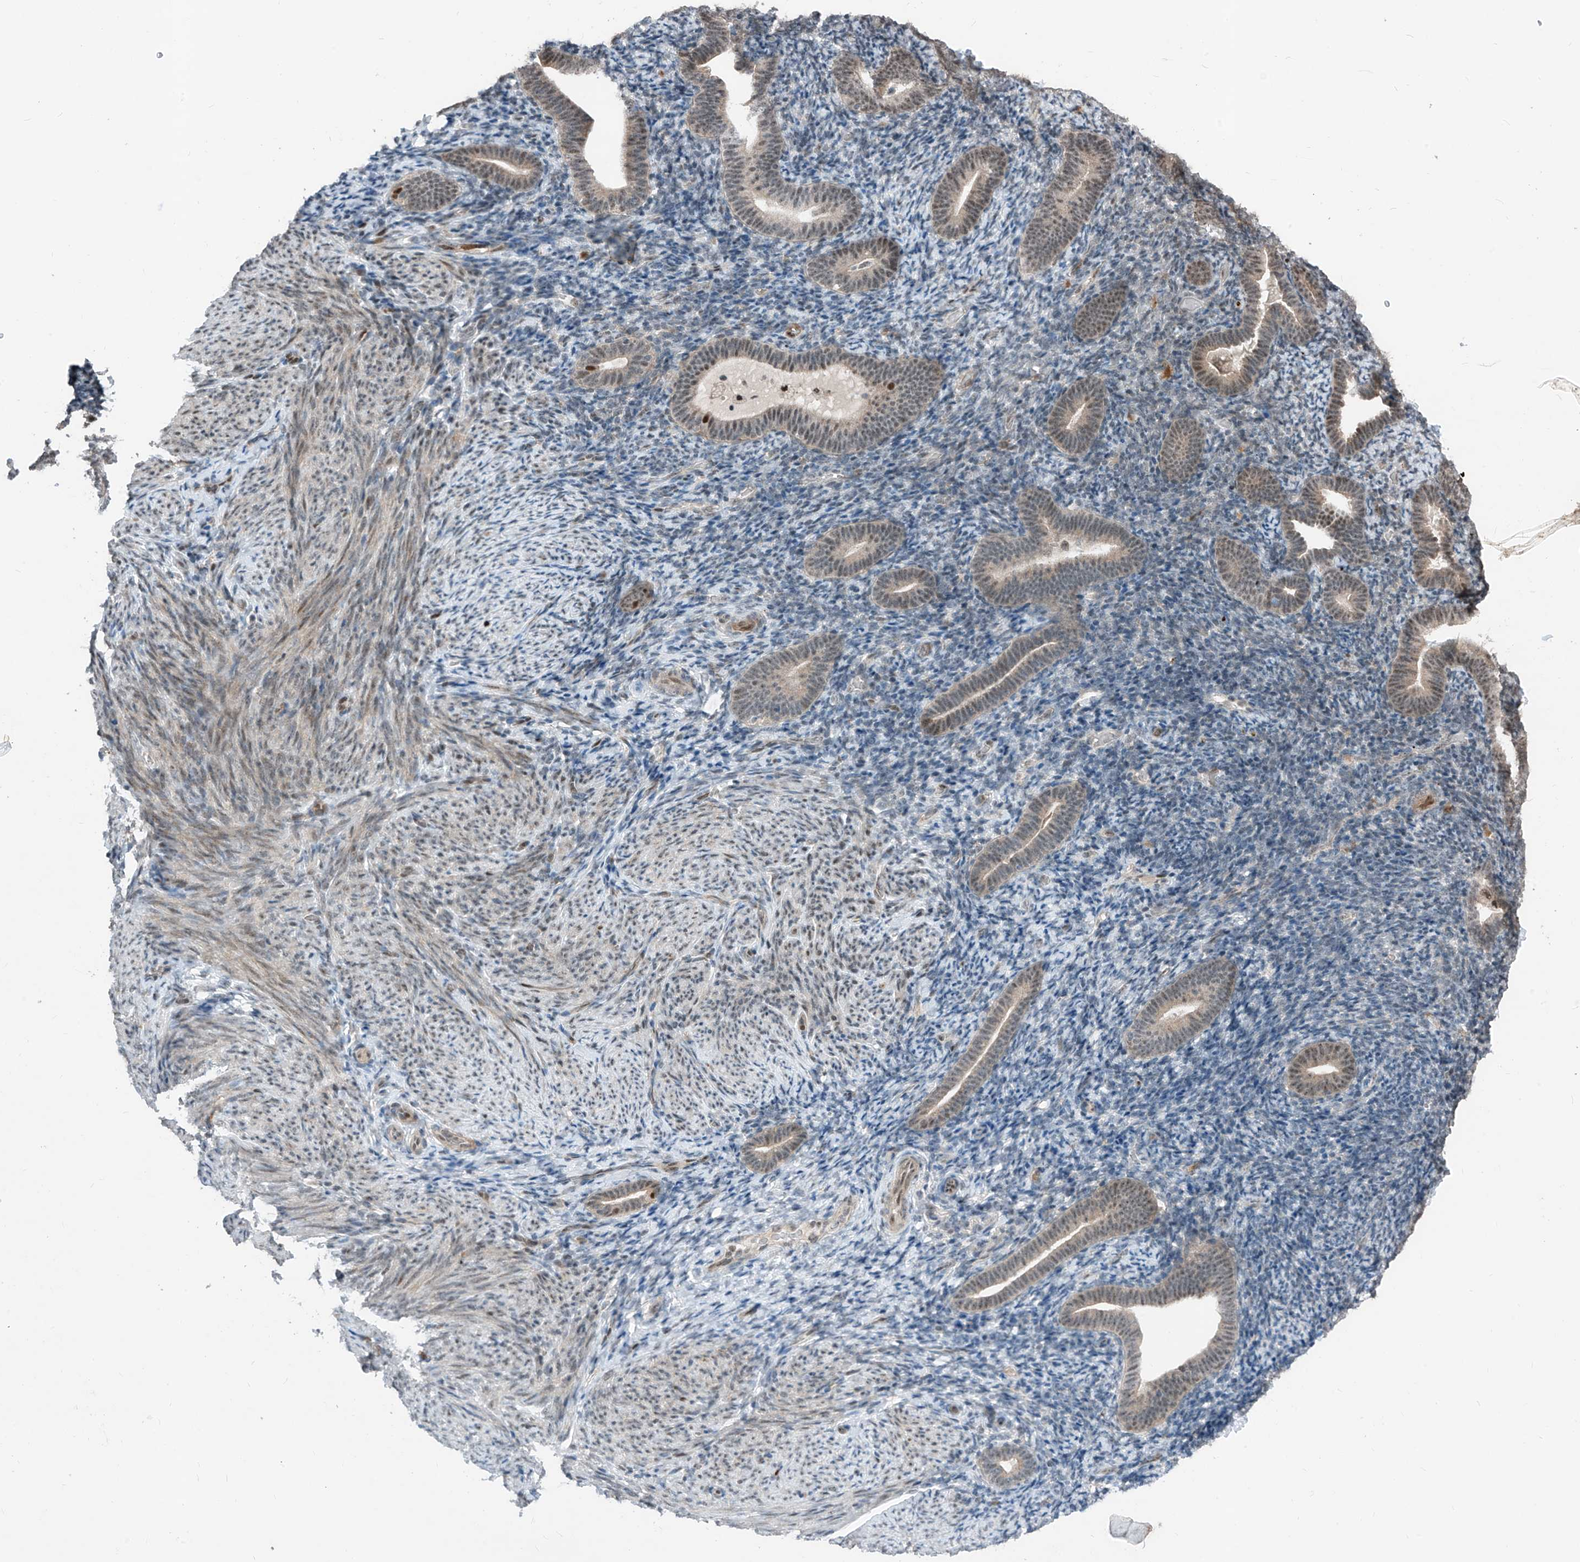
{"staining": {"intensity": "negative", "quantity": "none", "location": "none"}, "tissue": "endometrium", "cell_type": "Cells in endometrial stroma", "image_type": "normal", "snomed": [{"axis": "morphology", "description": "Normal tissue, NOS"}, {"axis": "topography", "description": "Endometrium"}], "caption": "IHC of unremarkable human endometrium displays no staining in cells in endometrial stroma.", "gene": "RBP7", "patient": {"sex": "female", "age": 51}}